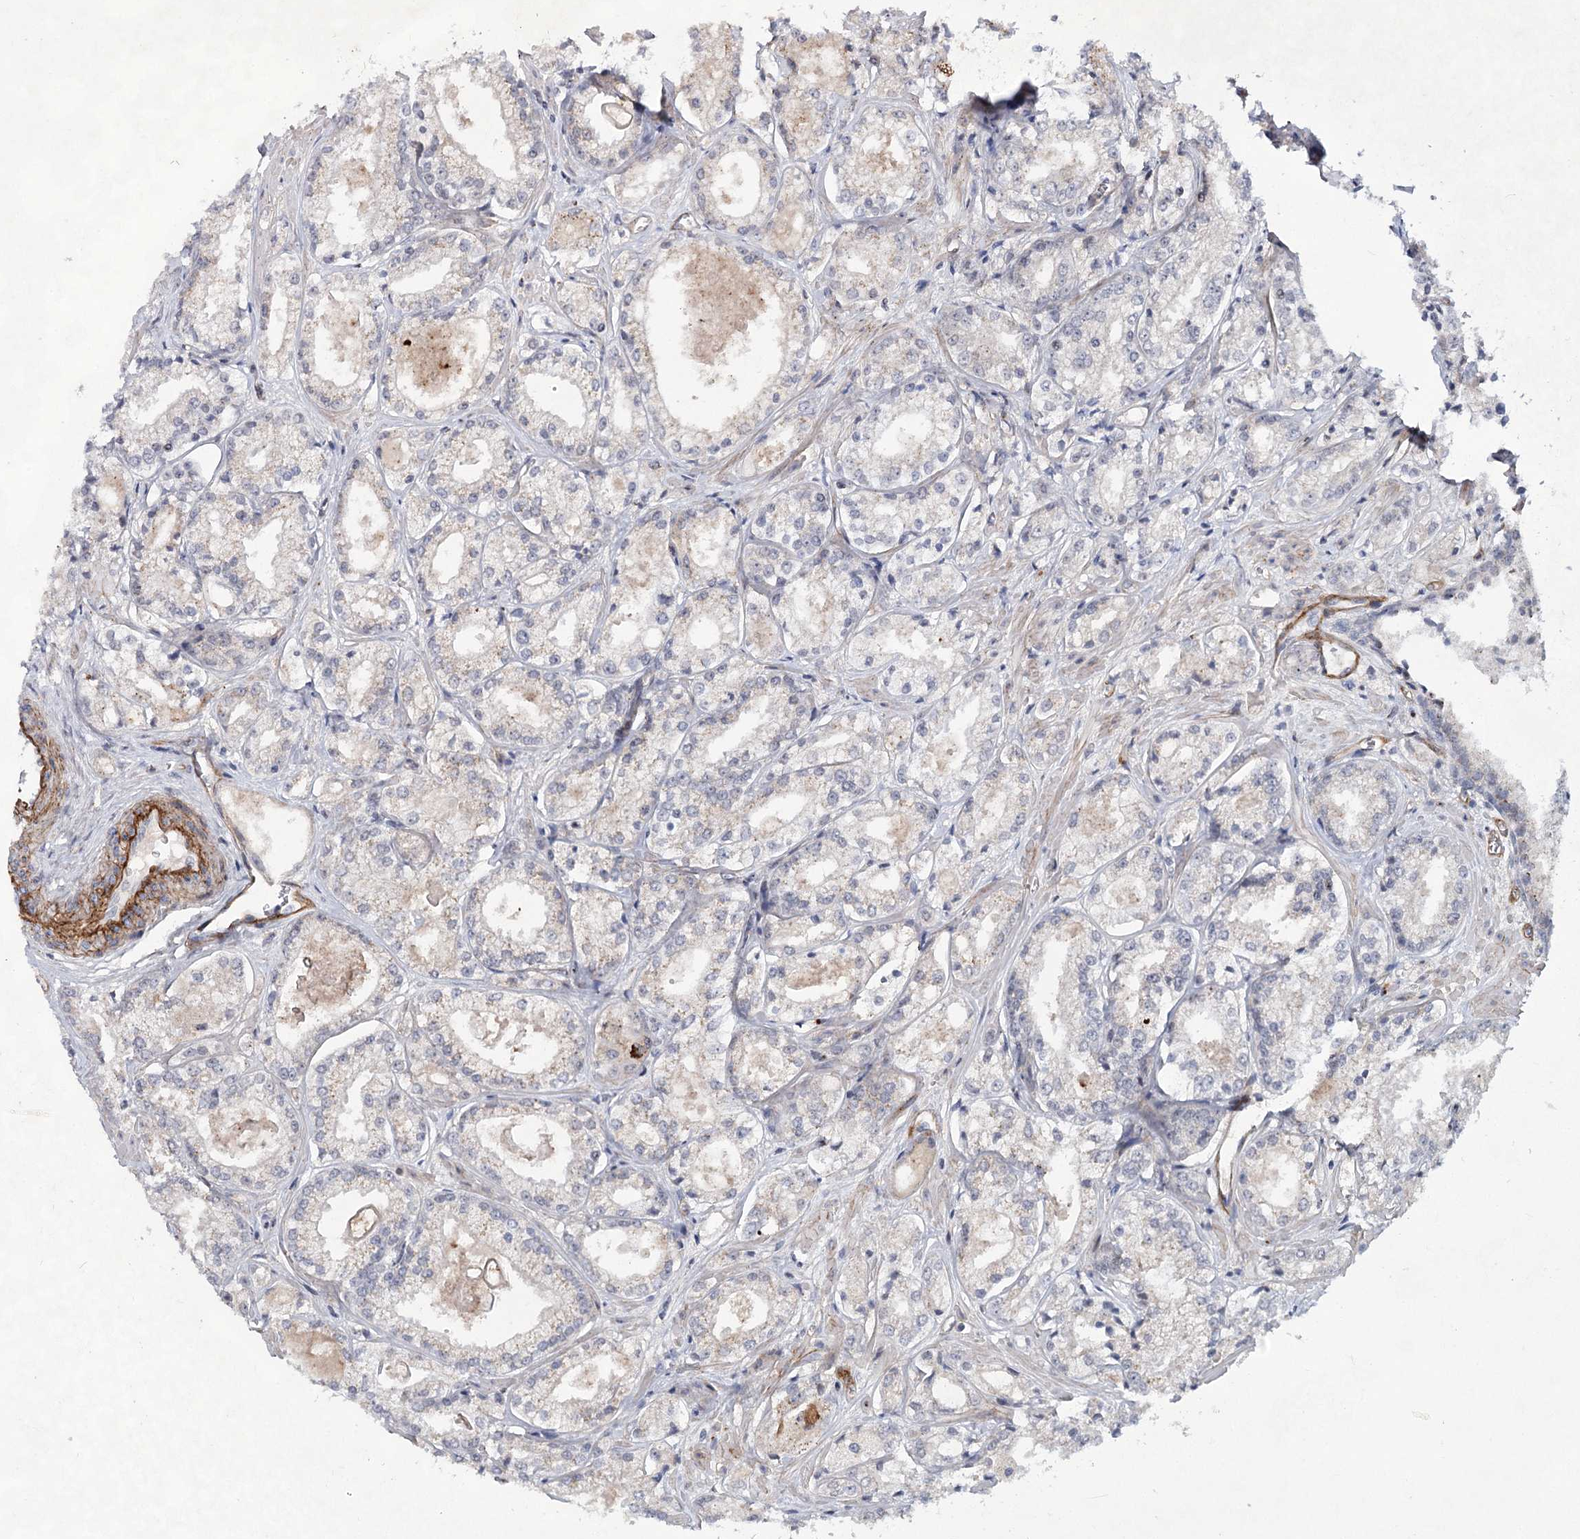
{"staining": {"intensity": "negative", "quantity": "none", "location": "none"}, "tissue": "prostate cancer", "cell_type": "Tumor cells", "image_type": "cancer", "snomed": [{"axis": "morphology", "description": "Adenocarcinoma, Low grade"}, {"axis": "topography", "description": "Prostate"}], "caption": "Immunohistochemical staining of human prostate cancer (low-grade adenocarcinoma) exhibits no significant expression in tumor cells.", "gene": "ATL2", "patient": {"sex": "male", "age": 47}}